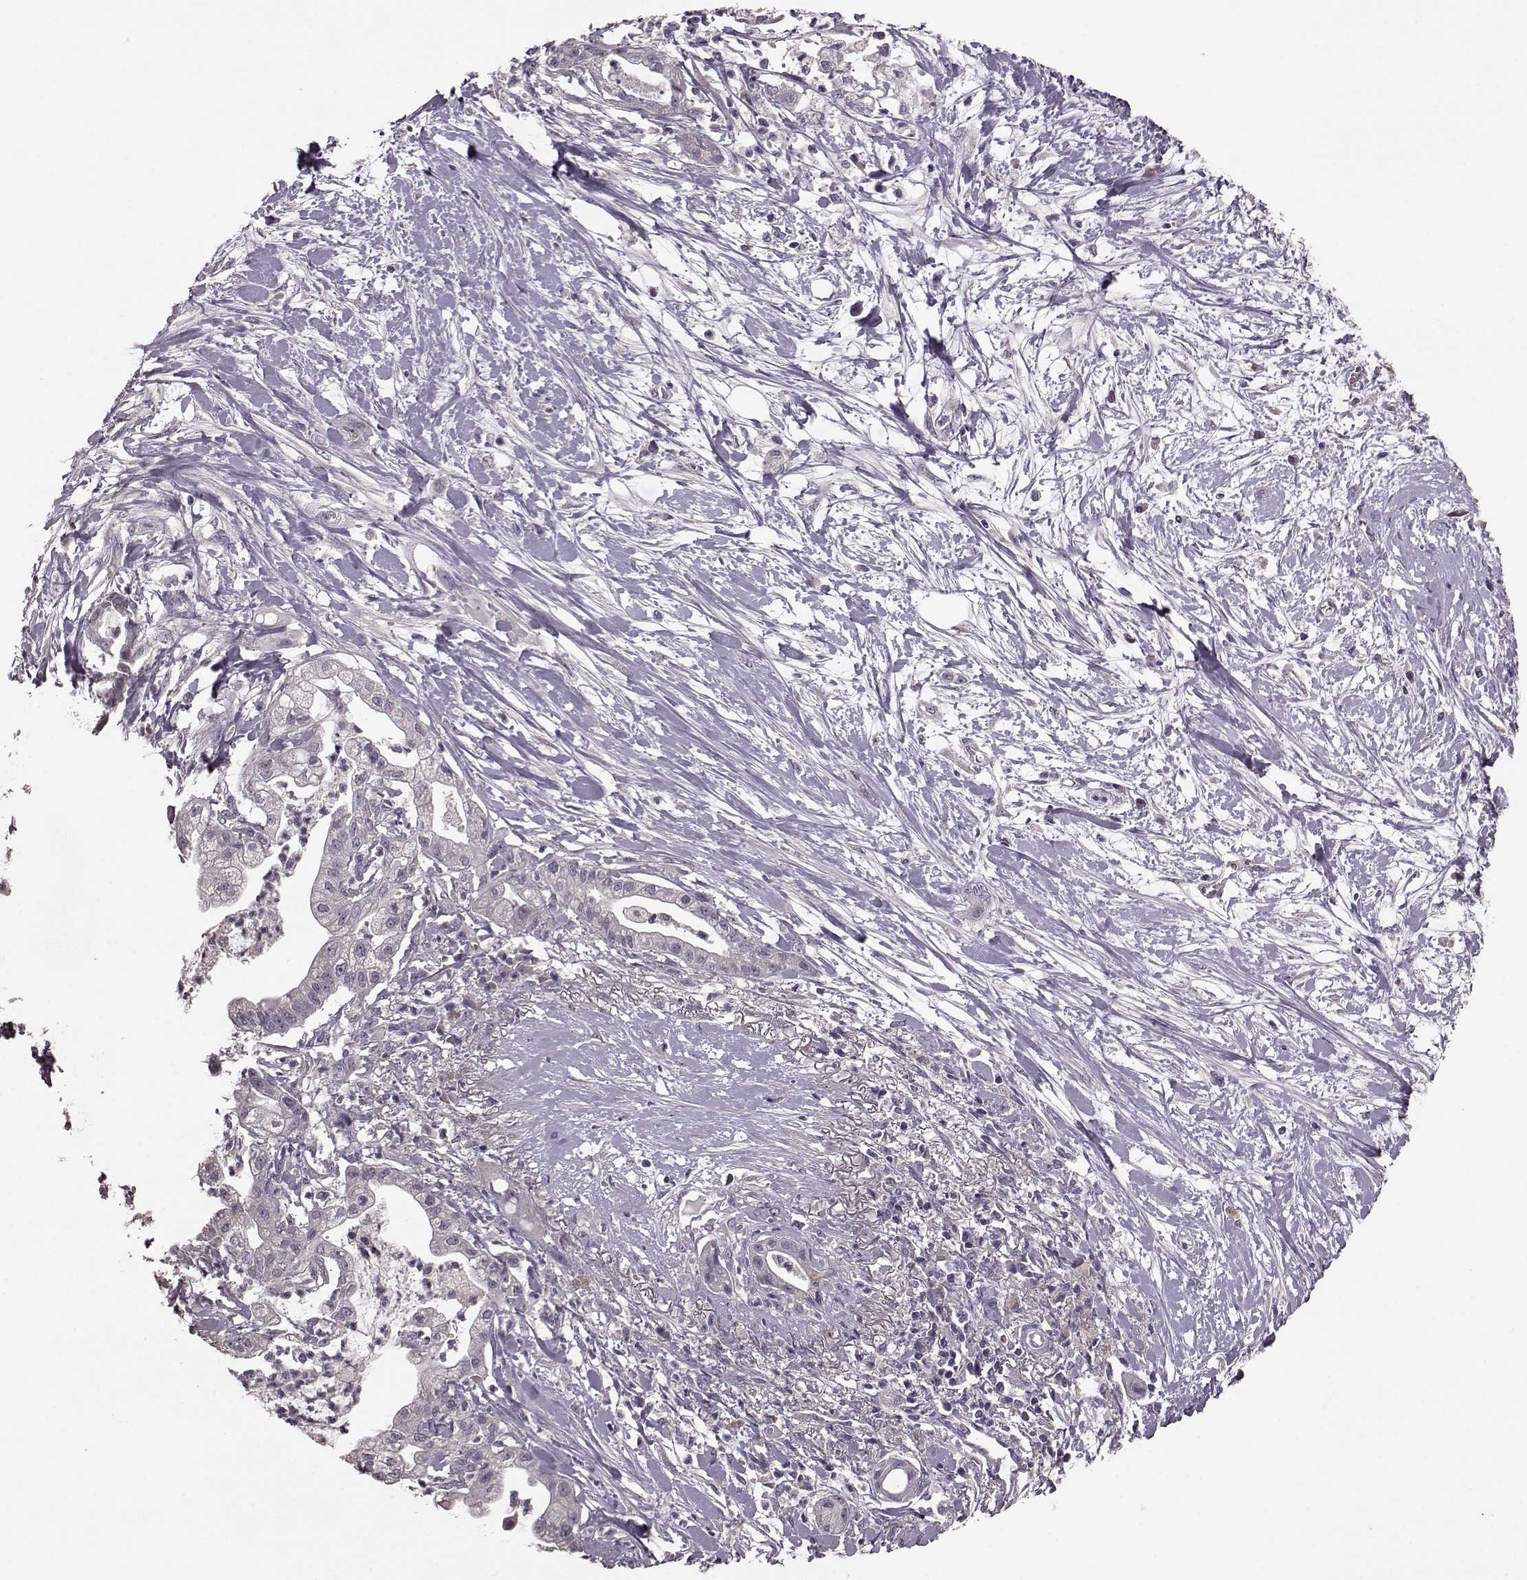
{"staining": {"intensity": "negative", "quantity": "none", "location": "none"}, "tissue": "pancreatic cancer", "cell_type": "Tumor cells", "image_type": "cancer", "snomed": [{"axis": "morphology", "description": "Normal tissue, NOS"}, {"axis": "morphology", "description": "Adenocarcinoma, NOS"}, {"axis": "topography", "description": "Lymph node"}, {"axis": "topography", "description": "Pancreas"}], "caption": "Immunohistochemistry photomicrograph of neoplastic tissue: human pancreatic cancer stained with DAB (3,3'-diaminobenzidine) reveals no significant protein staining in tumor cells. (DAB IHC, high magnification).", "gene": "SLC52A3", "patient": {"sex": "female", "age": 58}}